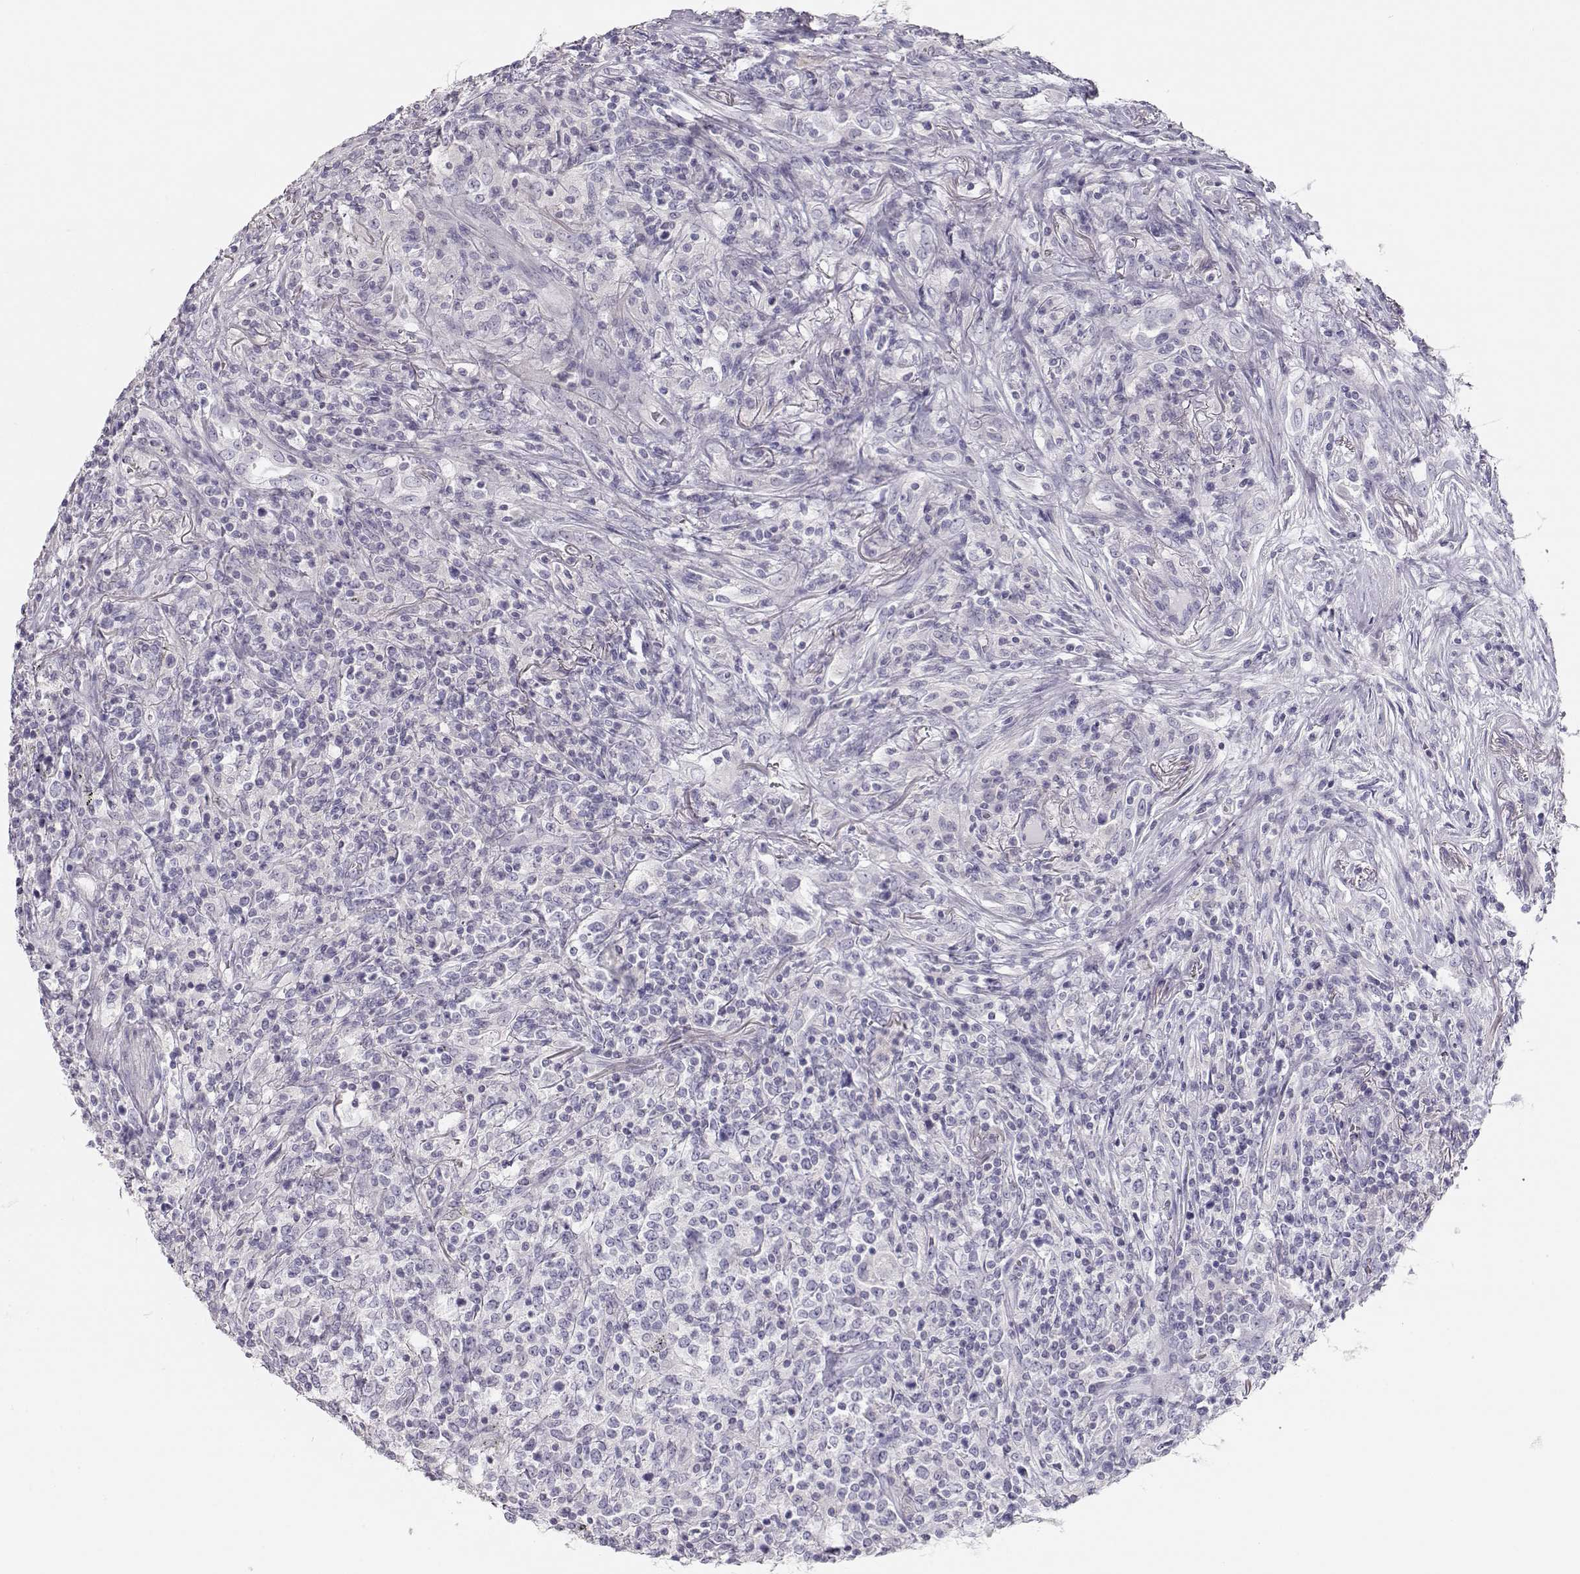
{"staining": {"intensity": "negative", "quantity": "none", "location": "none"}, "tissue": "lymphoma", "cell_type": "Tumor cells", "image_type": "cancer", "snomed": [{"axis": "morphology", "description": "Malignant lymphoma, non-Hodgkin's type, High grade"}, {"axis": "topography", "description": "Lung"}], "caption": "Lymphoma was stained to show a protein in brown. There is no significant expression in tumor cells. (DAB immunohistochemistry visualized using brightfield microscopy, high magnification).", "gene": "LEPR", "patient": {"sex": "male", "age": 79}}